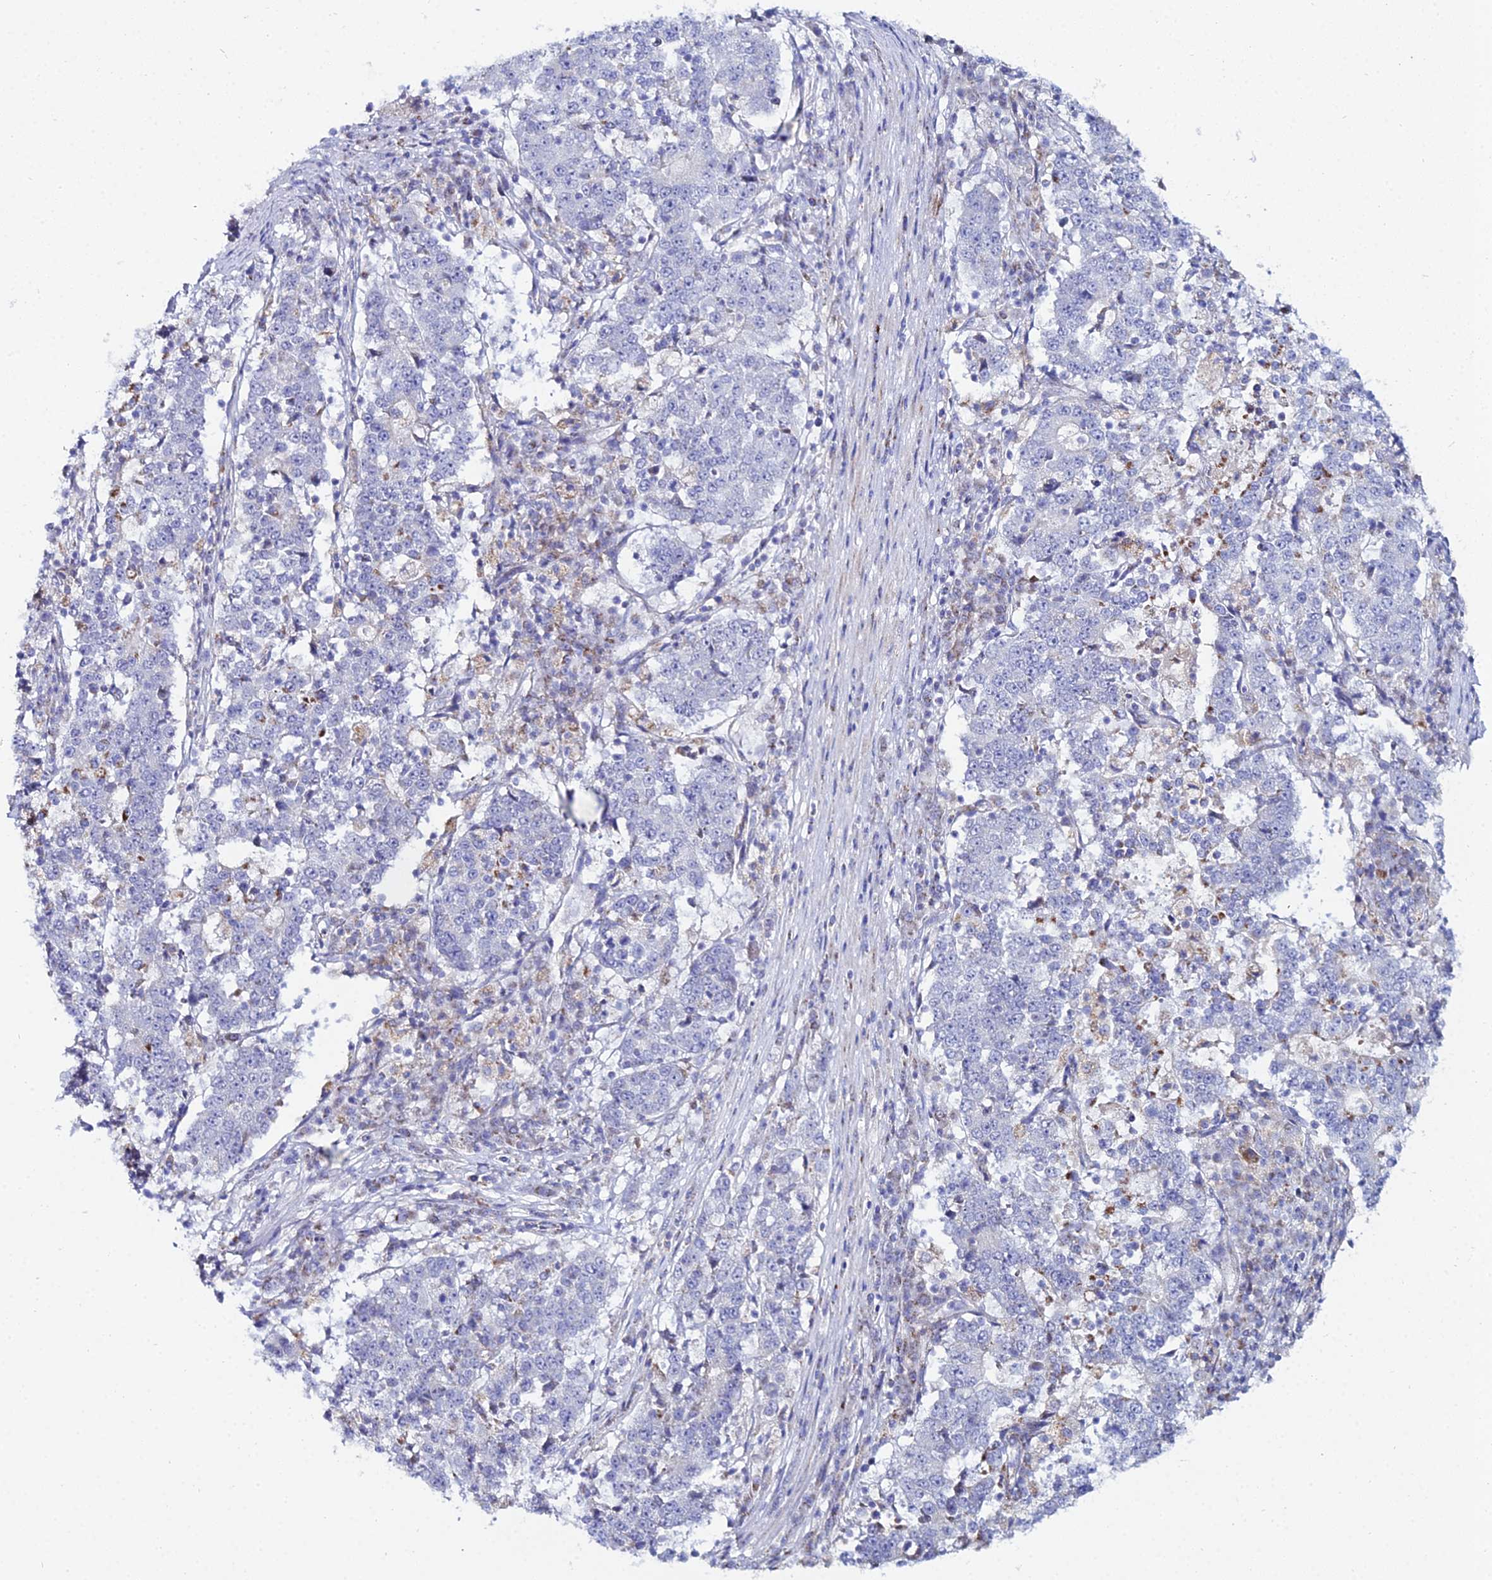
{"staining": {"intensity": "negative", "quantity": "none", "location": "none"}, "tissue": "stomach cancer", "cell_type": "Tumor cells", "image_type": "cancer", "snomed": [{"axis": "morphology", "description": "Adenocarcinoma, NOS"}, {"axis": "topography", "description": "Stomach"}], "caption": "Tumor cells show no significant protein staining in stomach cancer.", "gene": "DHX34", "patient": {"sex": "male", "age": 59}}